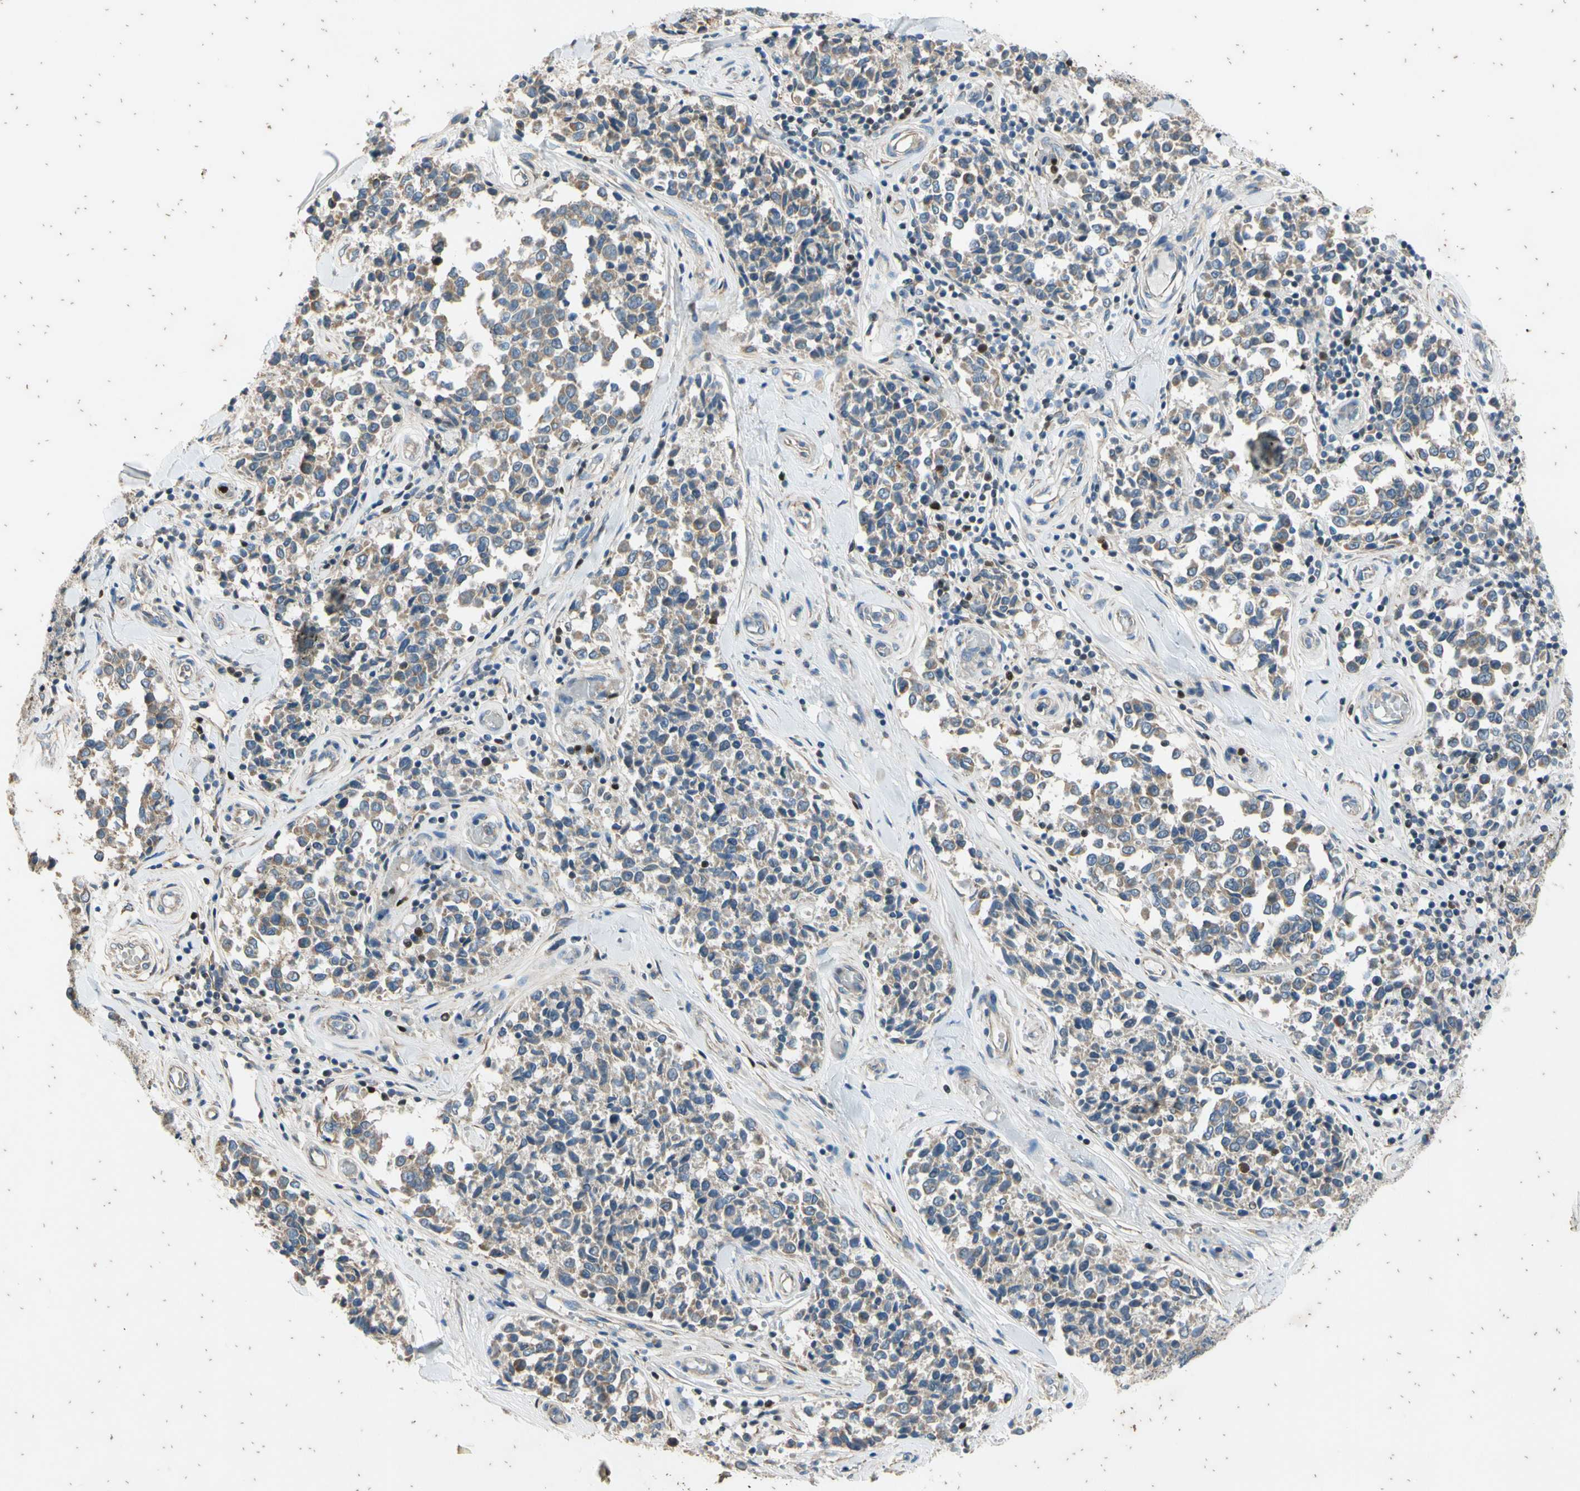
{"staining": {"intensity": "weak", "quantity": "25%-75%", "location": "cytoplasmic/membranous"}, "tissue": "melanoma", "cell_type": "Tumor cells", "image_type": "cancer", "snomed": [{"axis": "morphology", "description": "Malignant melanoma, NOS"}, {"axis": "topography", "description": "Skin"}], "caption": "High-power microscopy captured an IHC photomicrograph of malignant melanoma, revealing weak cytoplasmic/membranous positivity in approximately 25%-75% of tumor cells. The staining is performed using DAB (3,3'-diaminobenzidine) brown chromogen to label protein expression. The nuclei are counter-stained blue using hematoxylin.", "gene": "TBX21", "patient": {"sex": "female", "age": 64}}